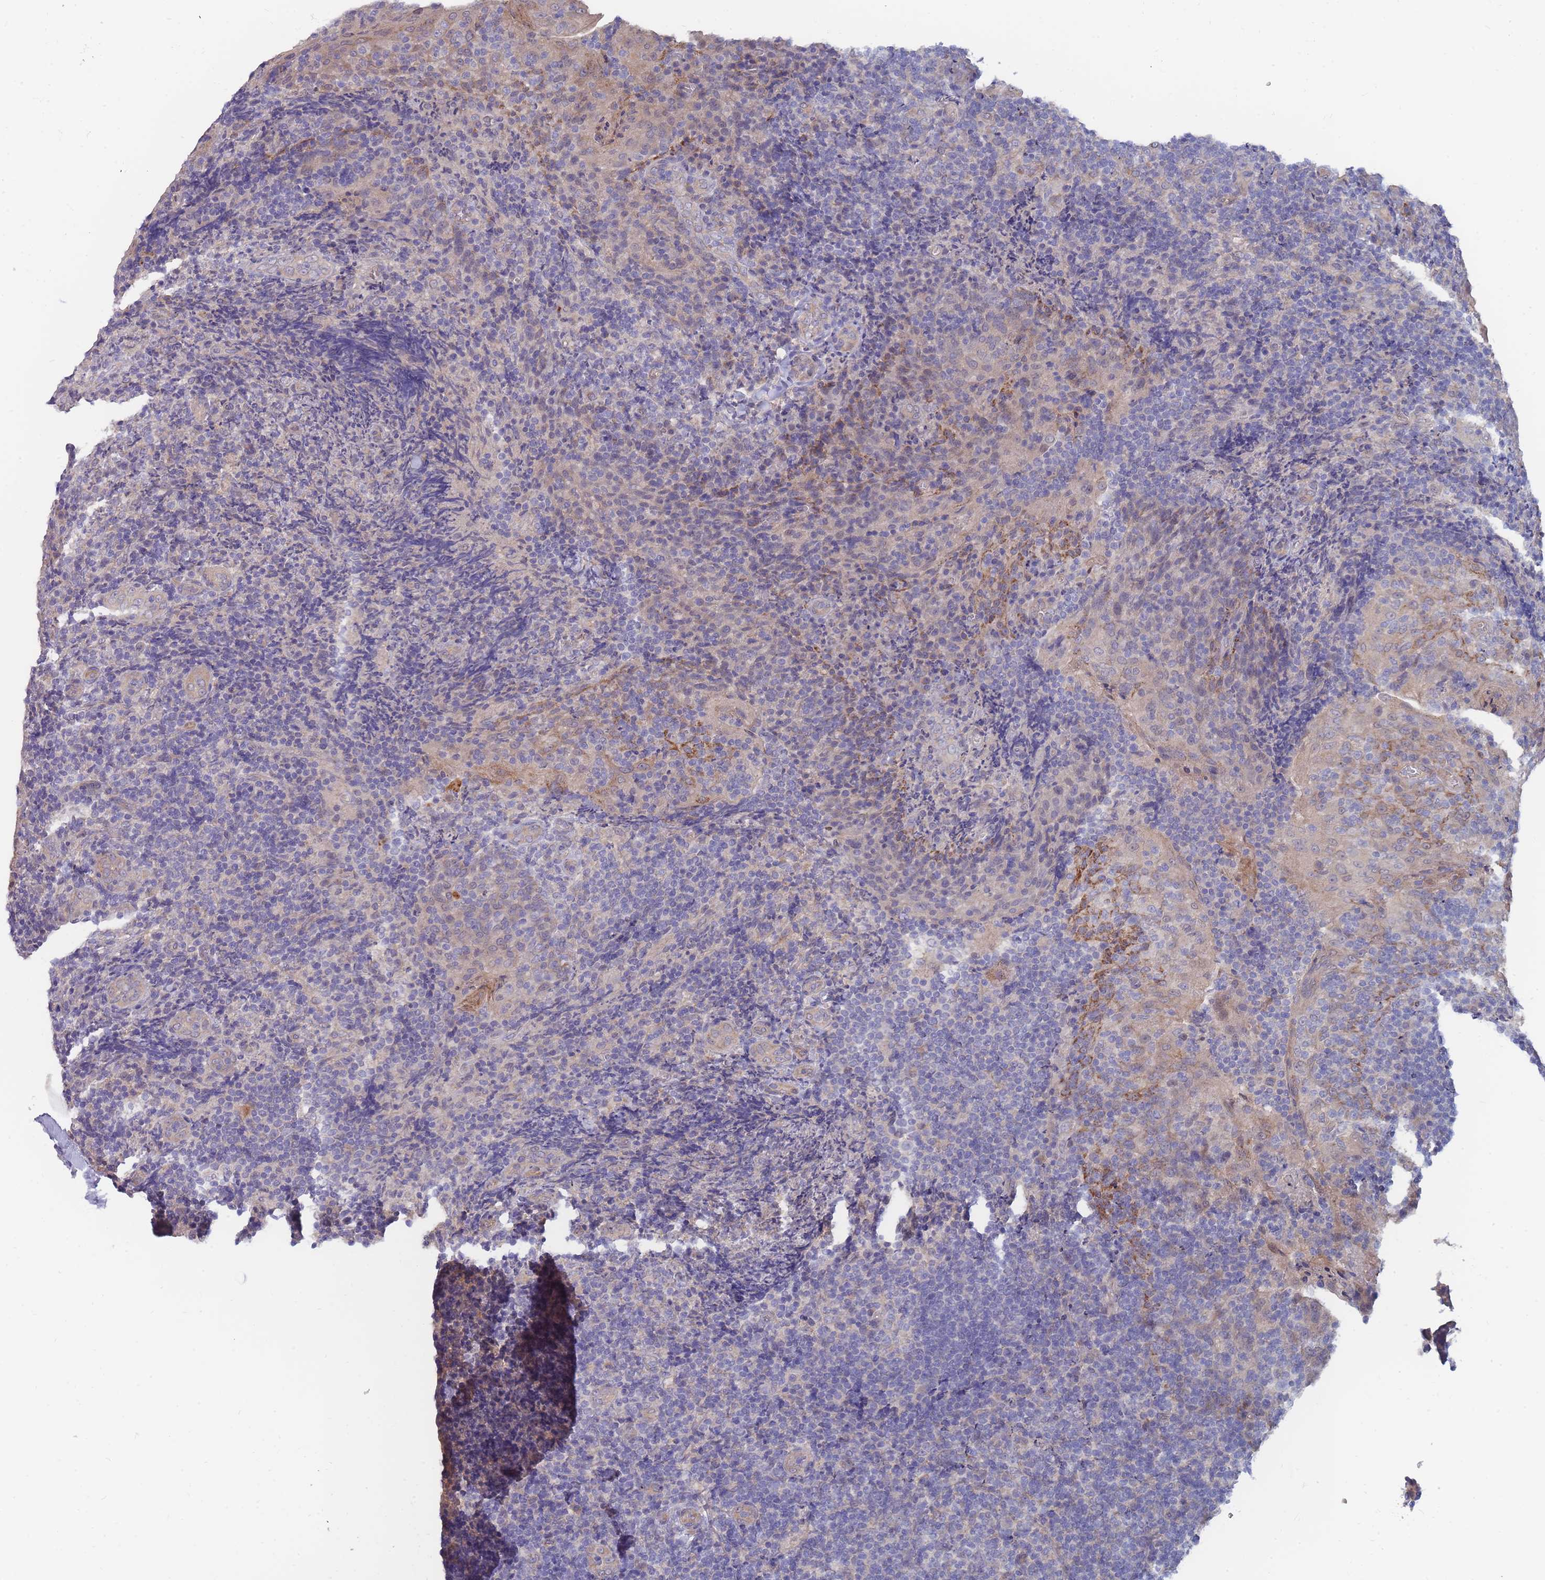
{"staining": {"intensity": "weak", "quantity": "<25%", "location": "cytoplasmic/membranous"}, "tissue": "tonsil", "cell_type": "Germinal center cells", "image_type": "normal", "snomed": [{"axis": "morphology", "description": "Normal tissue, NOS"}, {"axis": "topography", "description": "Tonsil"}], "caption": "Immunohistochemistry of unremarkable tonsil demonstrates no positivity in germinal center cells.", "gene": "NUB1", "patient": {"sex": "male", "age": 17}}